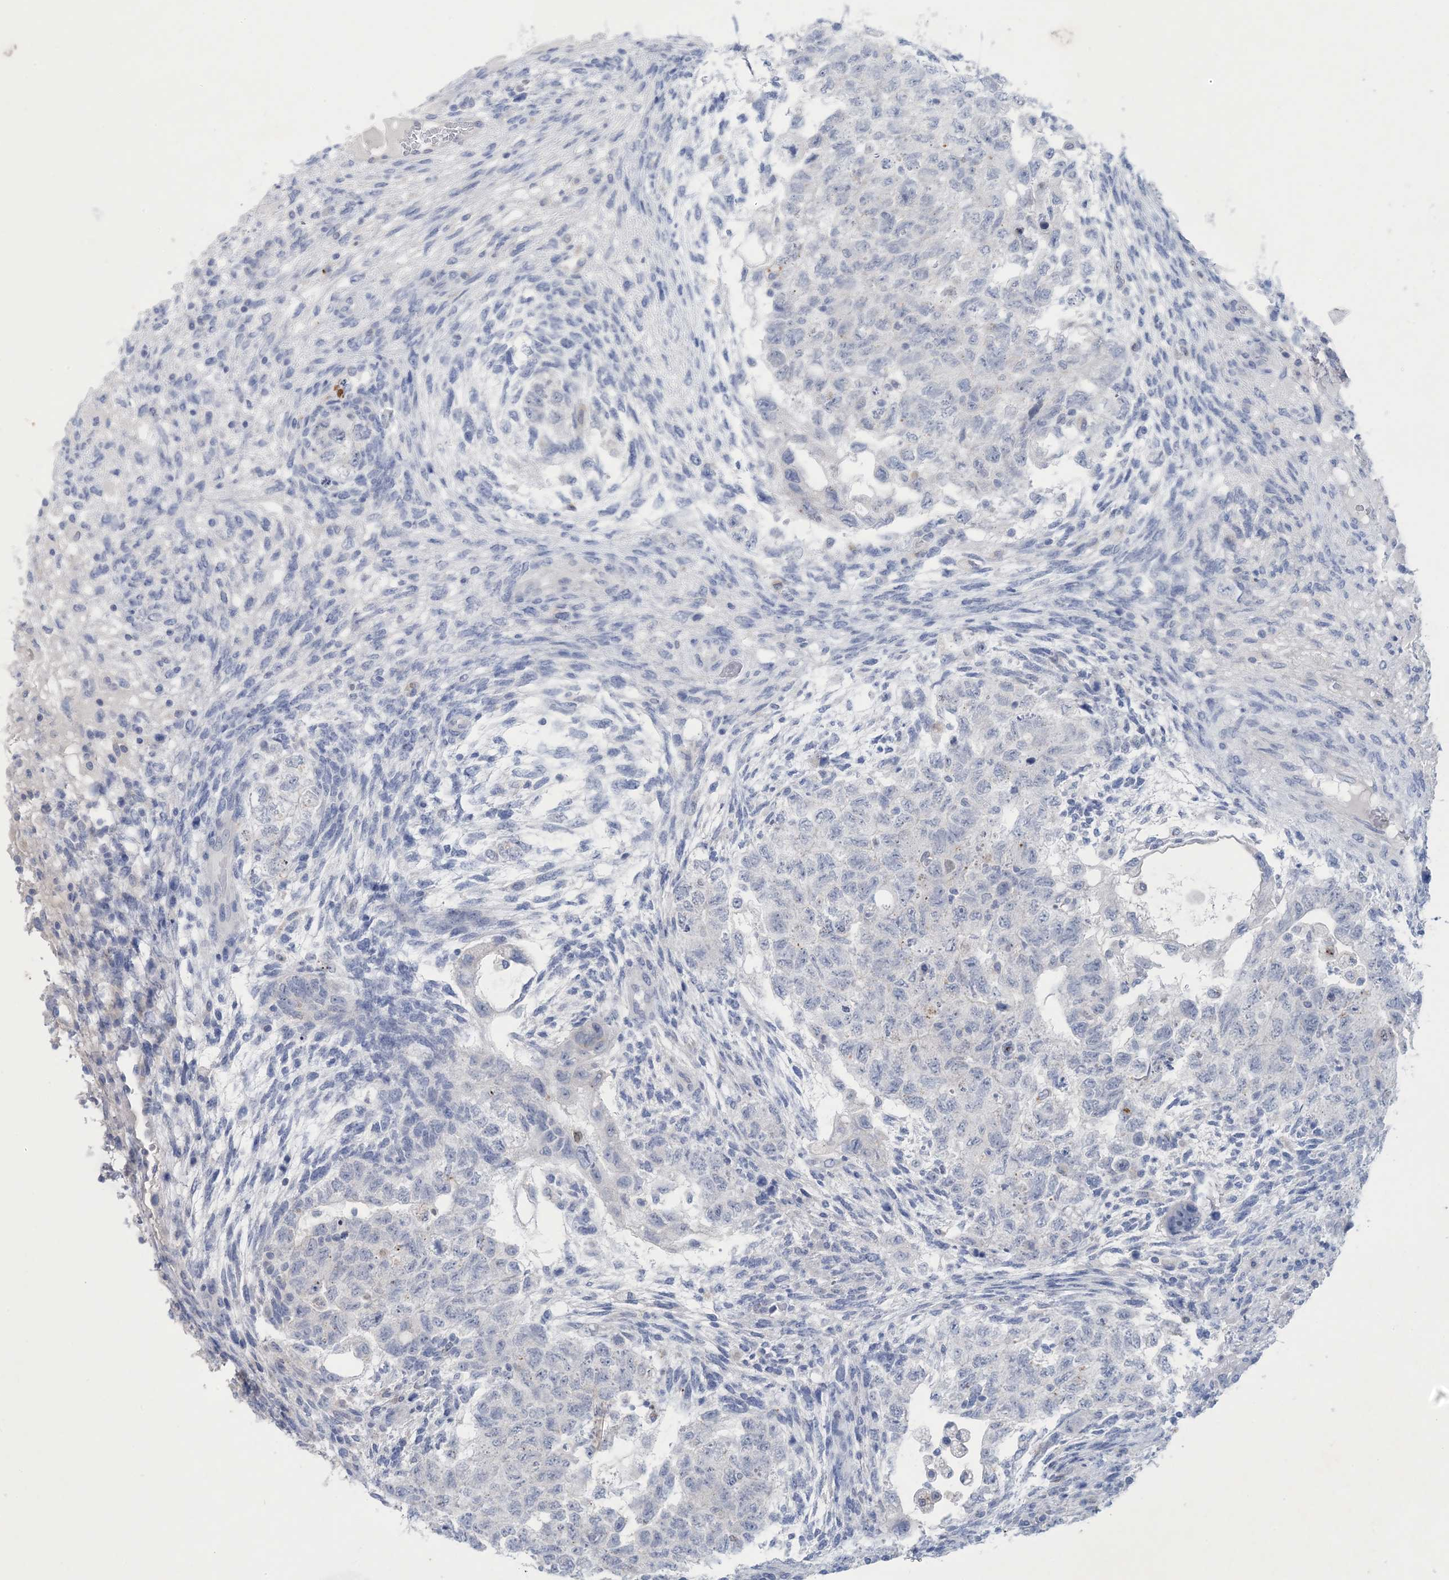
{"staining": {"intensity": "negative", "quantity": "none", "location": "none"}, "tissue": "testis cancer", "cell_type": "Tumor cells", "image_type": "cancer", "snomed": [{"axis": "morphology", "description": "Carcinoma, Embryonal, NOS"}, {"axis": "topography", "description": "Testis"}], "caption": "DAB immunohistochemical staining of human testis cancer (embryonal carcinoma) reveals no significant positivity in tumor cells.", "gene": "GABRG1", "patient": {"sex": "male", "age": 36}}